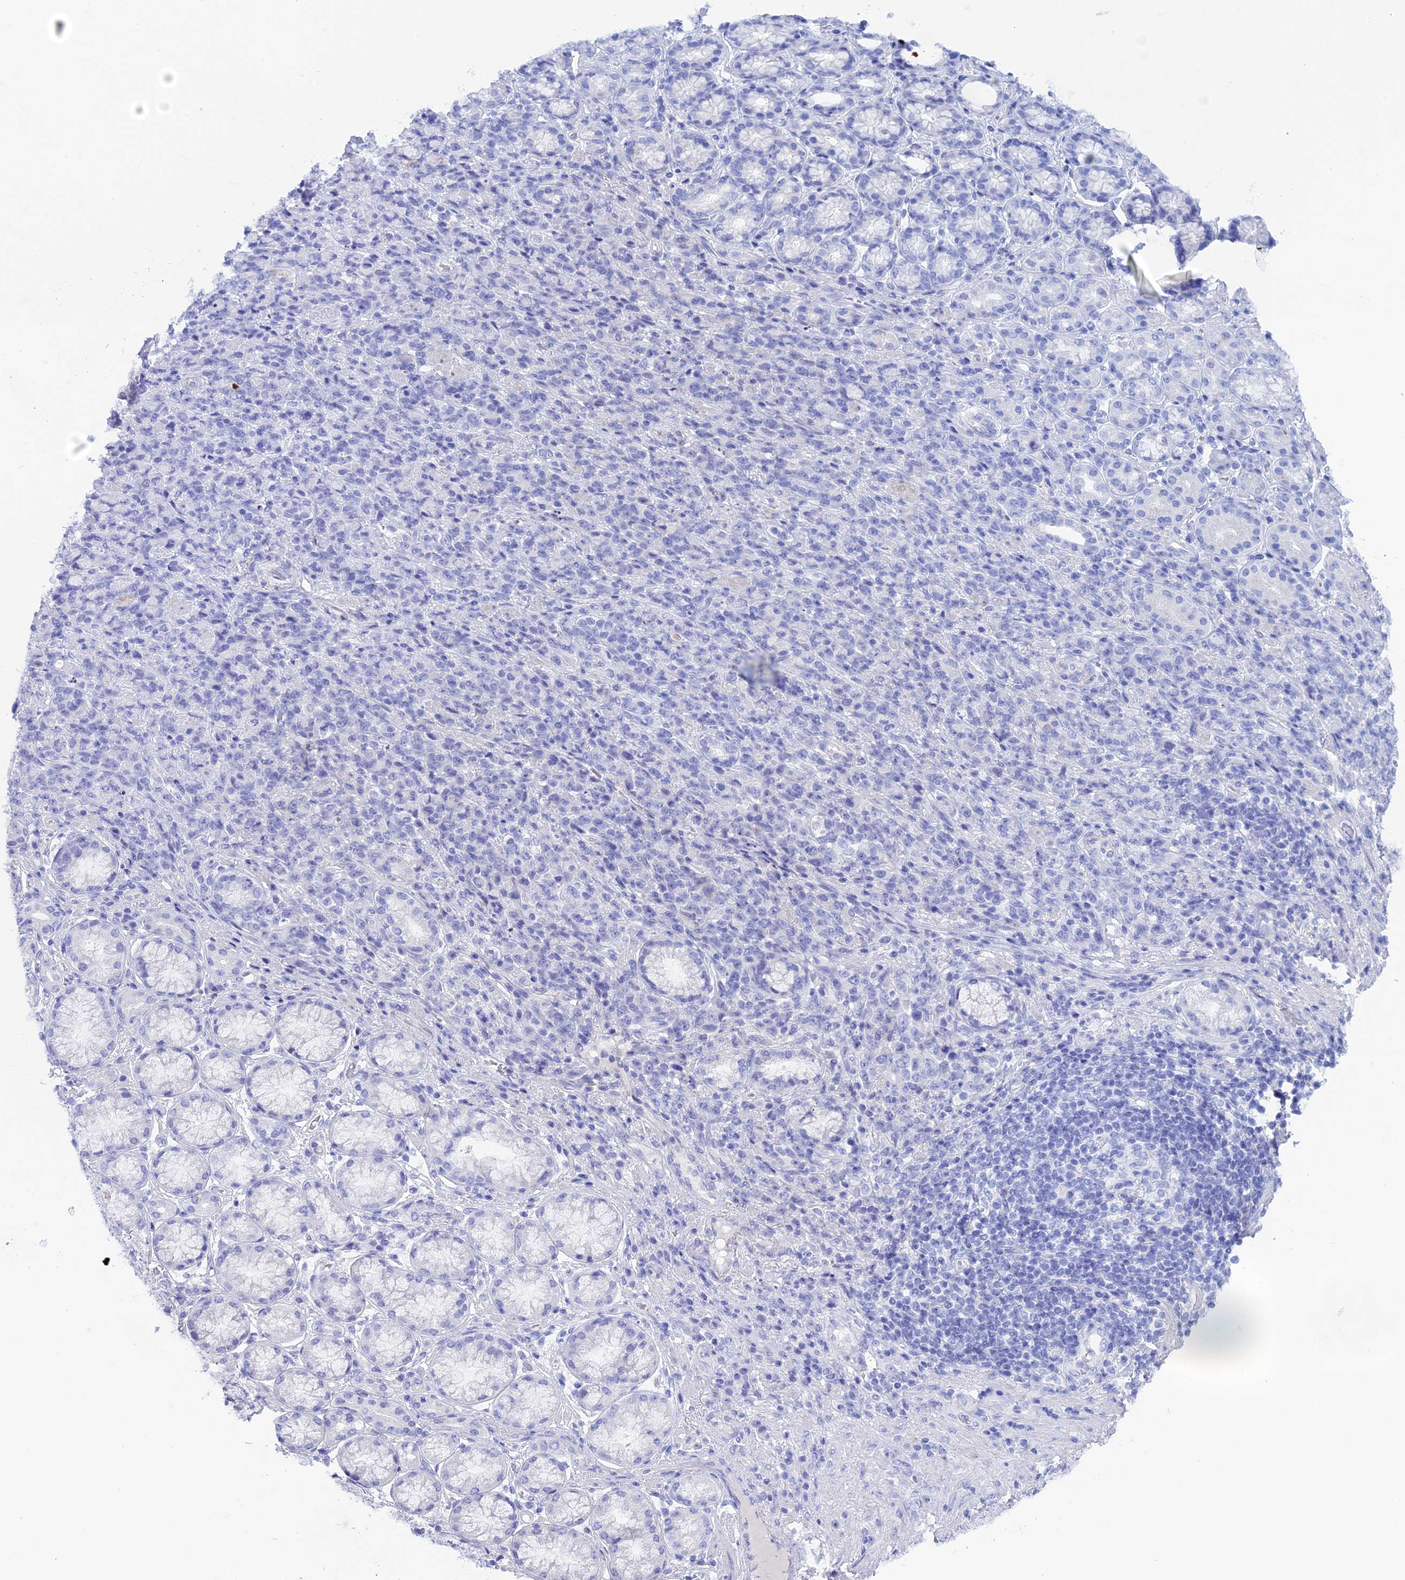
{"staining": {"intensity": "negative", "quantity": "none", "location": "none"}, "tissue": "stomach cancer", "cell_type": "Tumor cells", "image_type": "cancer", "snomed": [{"axis": "morphology", "description": "Adenocarcinoma, NOS"}, {"axis": "topography", "description": "Stomach"}], "caption": "A photomicrograph of stomach adenocarcinoma stained for a protein shows no brown staining in tumor cells.", "gene": "ERICH4", "patient": {"sex": "female", "age": 79}}